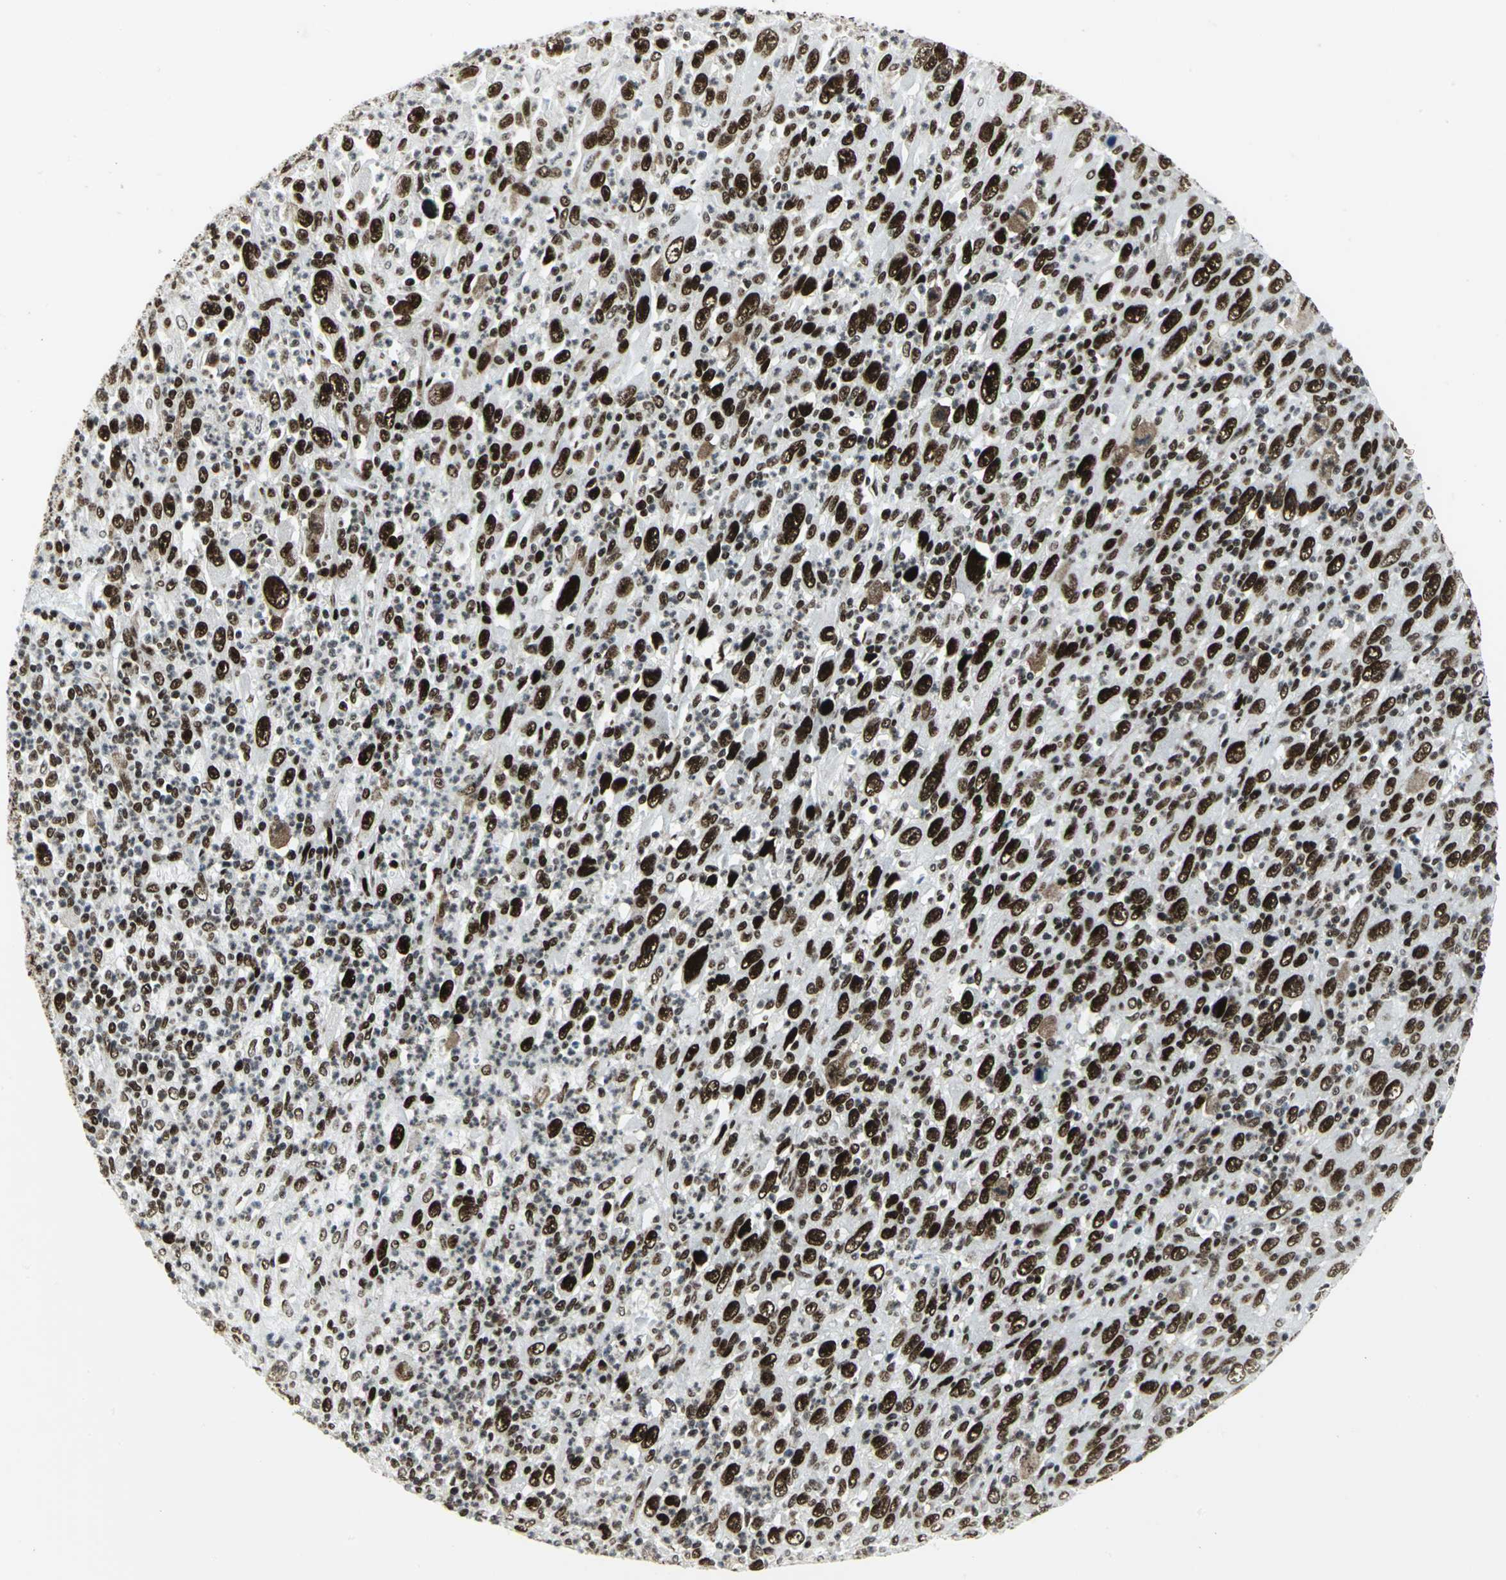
{"staining": {"intensity": "strong", "quantity": ">75%", "location": "nuclear"}, "tissue": "melanoma", "cell_type": "Tumor cells", "image_type": "cancer", "snomed": [{"axis": "morphology", "description": "Malignant melanoma, Metastatic site"}, {"axis": "topography", "description": "Skin"}], "caption": "Brown immunohistochemical staining in melanoma shows strong nuclear staining in about >75% of tumor cells. The staining was performed using DAB (3,3'-diaminobenzidine) to visualize the protein expression in brown, while the nuclei were stained in blue with hematoxylin (Magnification: 20x).", "gene": "SMARCA4", "patient": {"sex": "female", "age": 56}}